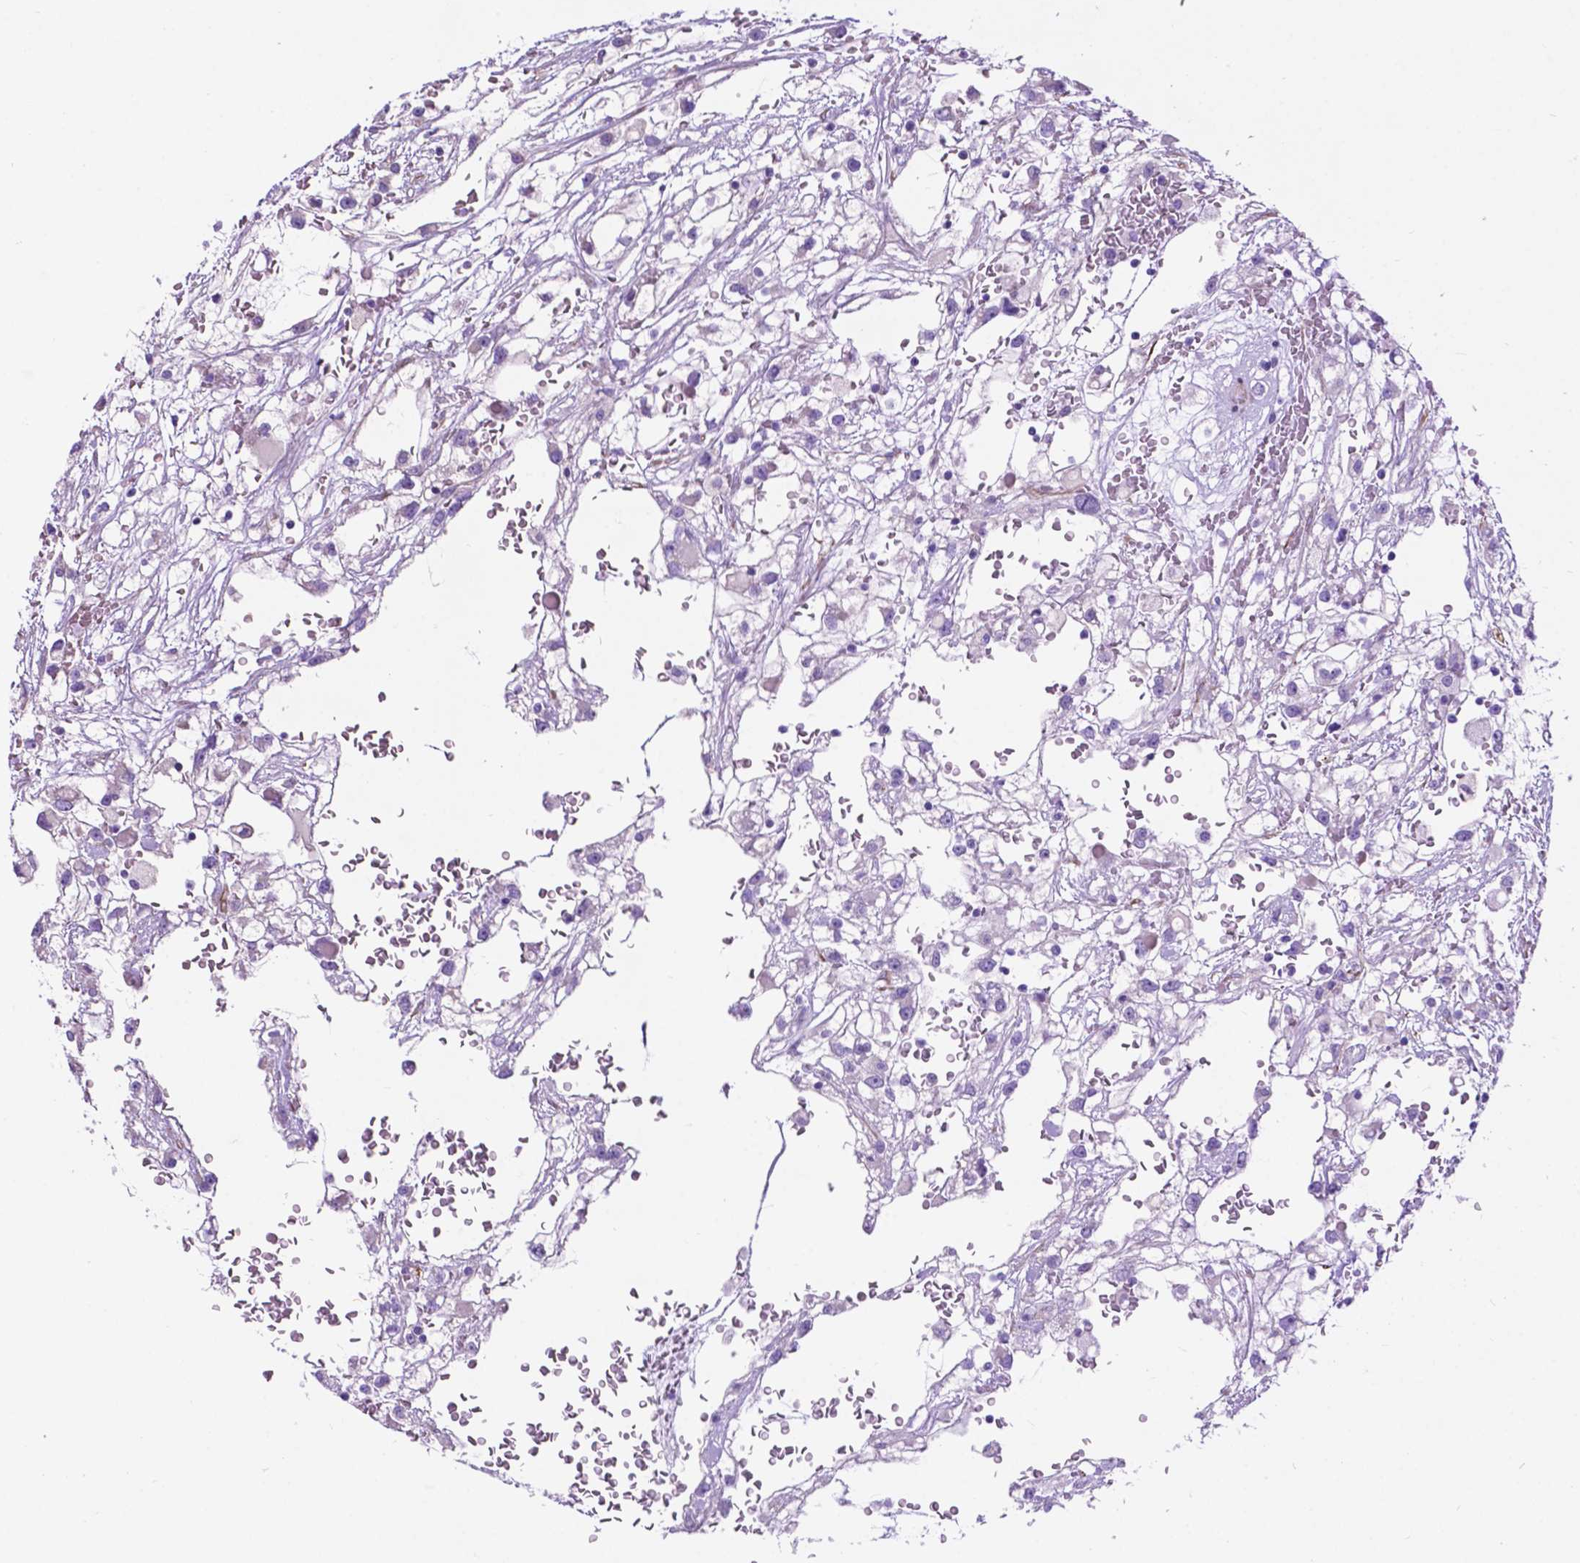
{"staining": {"intensity": "negative", "quantity": "none", "location": "none"}, "tissue": "renal cancer", "cell_type": "Tumor cells", "image_type": "cancer", "snomed": [{"axis": "morphology", "description": "Adenocarcinoma, NOS"}, {"axis": "topography", "description": "Kidney"}], "caption": "This is an immunohistochemistry histopathology image of renal adenocarcinoma. There is no expression in tumor cells.", "gene": "PCDHA12", "patient": {"sex": "male", "age": 59}}